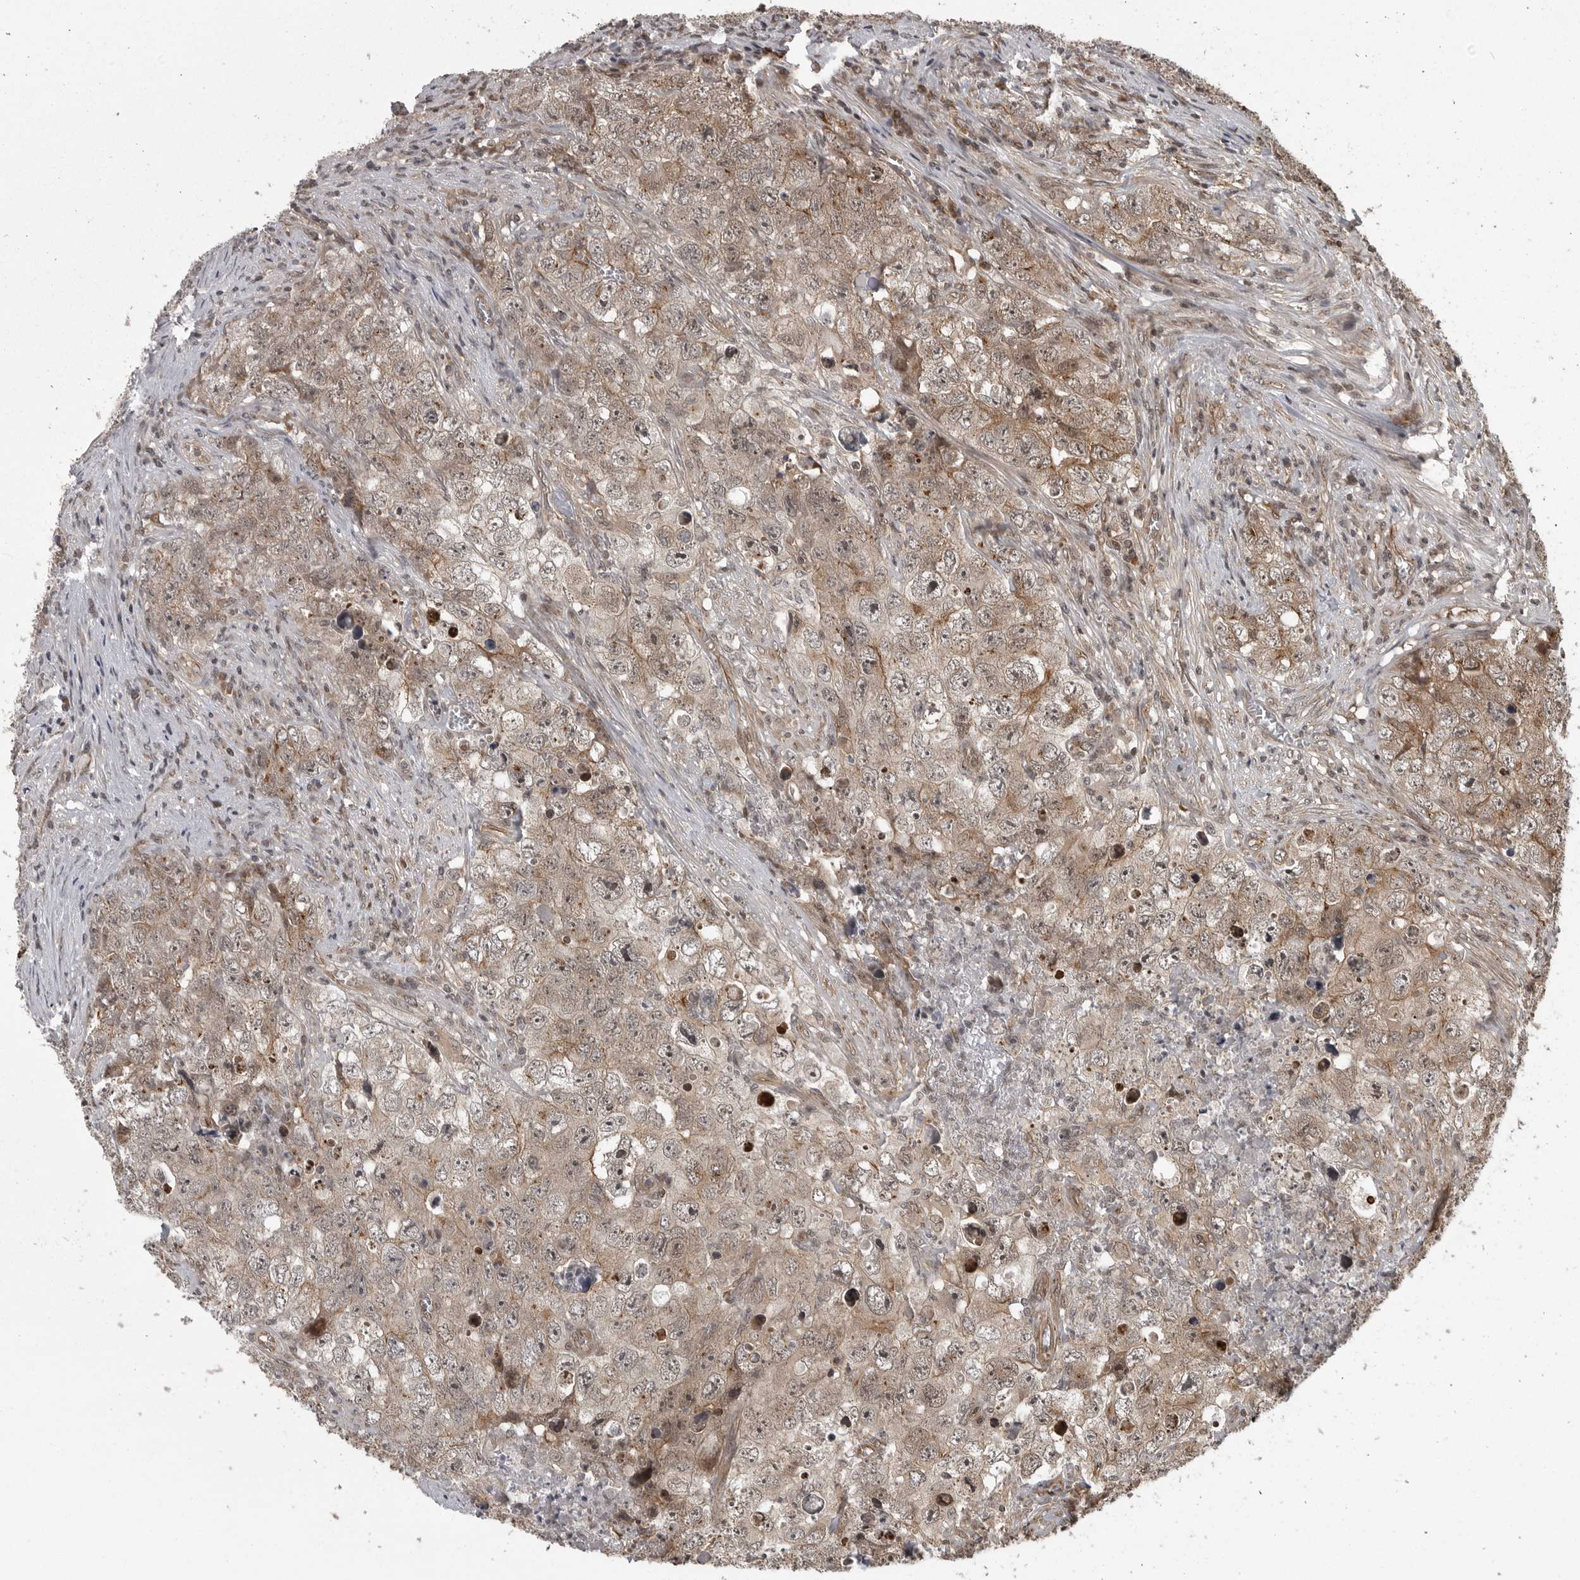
{"staining": {"intensity": "moderate", "quantity": ">75%", "location": "cytoplasmic/membranous"}, "tissue": "testis cancer", "cell_type": "Tumor cells", "image_type": "cancer", "snomed": [{"axis": "morphology", "description": "Seminoma, NOS"}, {"axis": "morphology", "description": "Carcinoma, Embryonal, NOS"}, {"axis": "topography", "description": "Testis"}], "caption": "Testis seminoma stained with IHC demonstrates moderate cytoplasmic/membranous staining in approximately >75% of tumor cells. (DAB = brown stain, brightfield microscopy at high magnification).", "gene": "DNAJC8", "patient": {"sex": "male", "age": 43}}